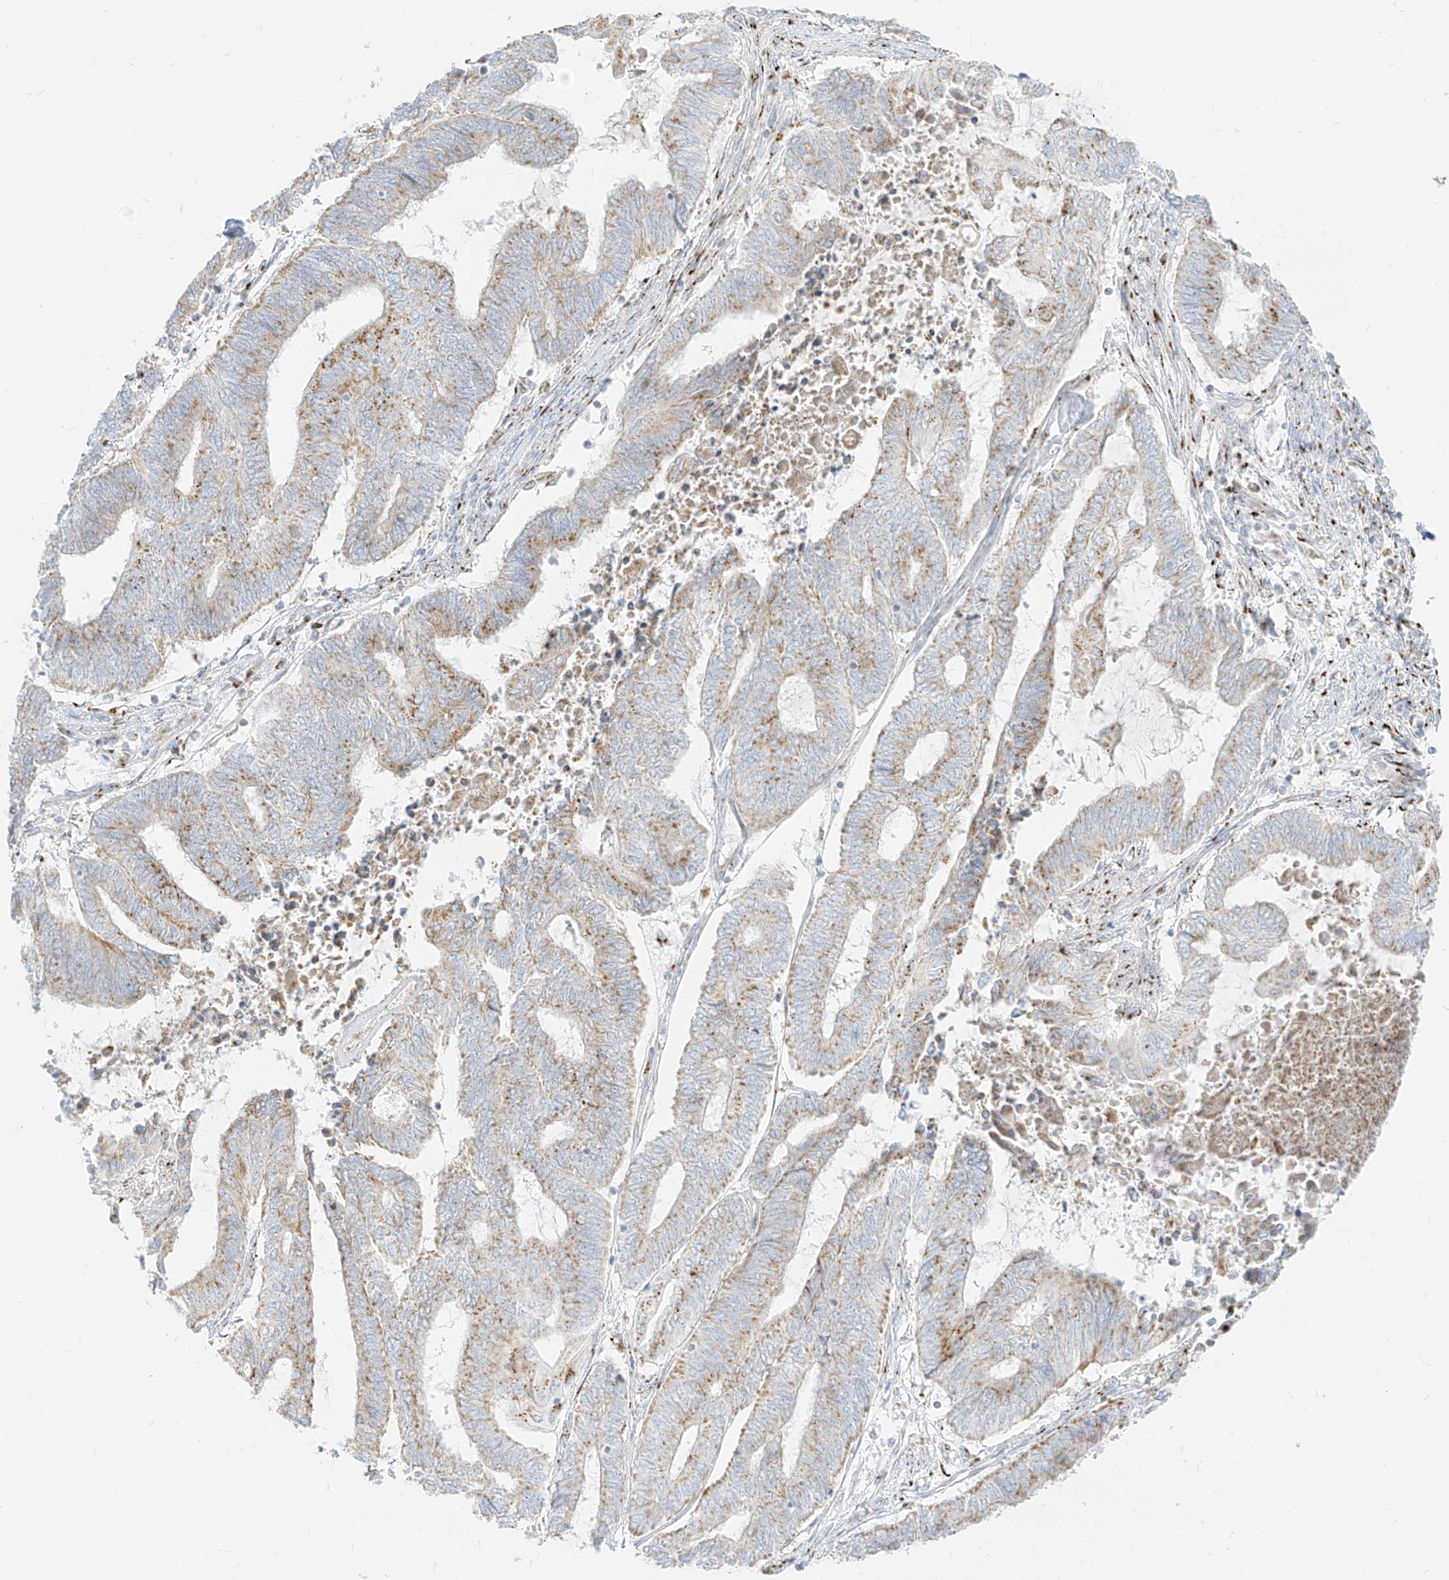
{"staining": {"intensity": "moderate", "quantity": "25%-75%", "location": "cytoplasmic/membranous"}, "tissue": "endometrial cancer", "cell_type": "Tumor cells", "image_type": "cancer", "snomed": [{"axis": "morphology", "description": "Adenocarcinoma, NOS"}, {"axis": "topography", "description": "Uterus"}, {"axis": "topography", "description": "Endometrium"}], "caption": "Tumor cells exhibit moderate cytoplasmic/membranous expression in approximately 25%-75% of cells in endometrial cancer.", "gene": "TMEM87B", "patient": {"sex": "female", "age": 70}}